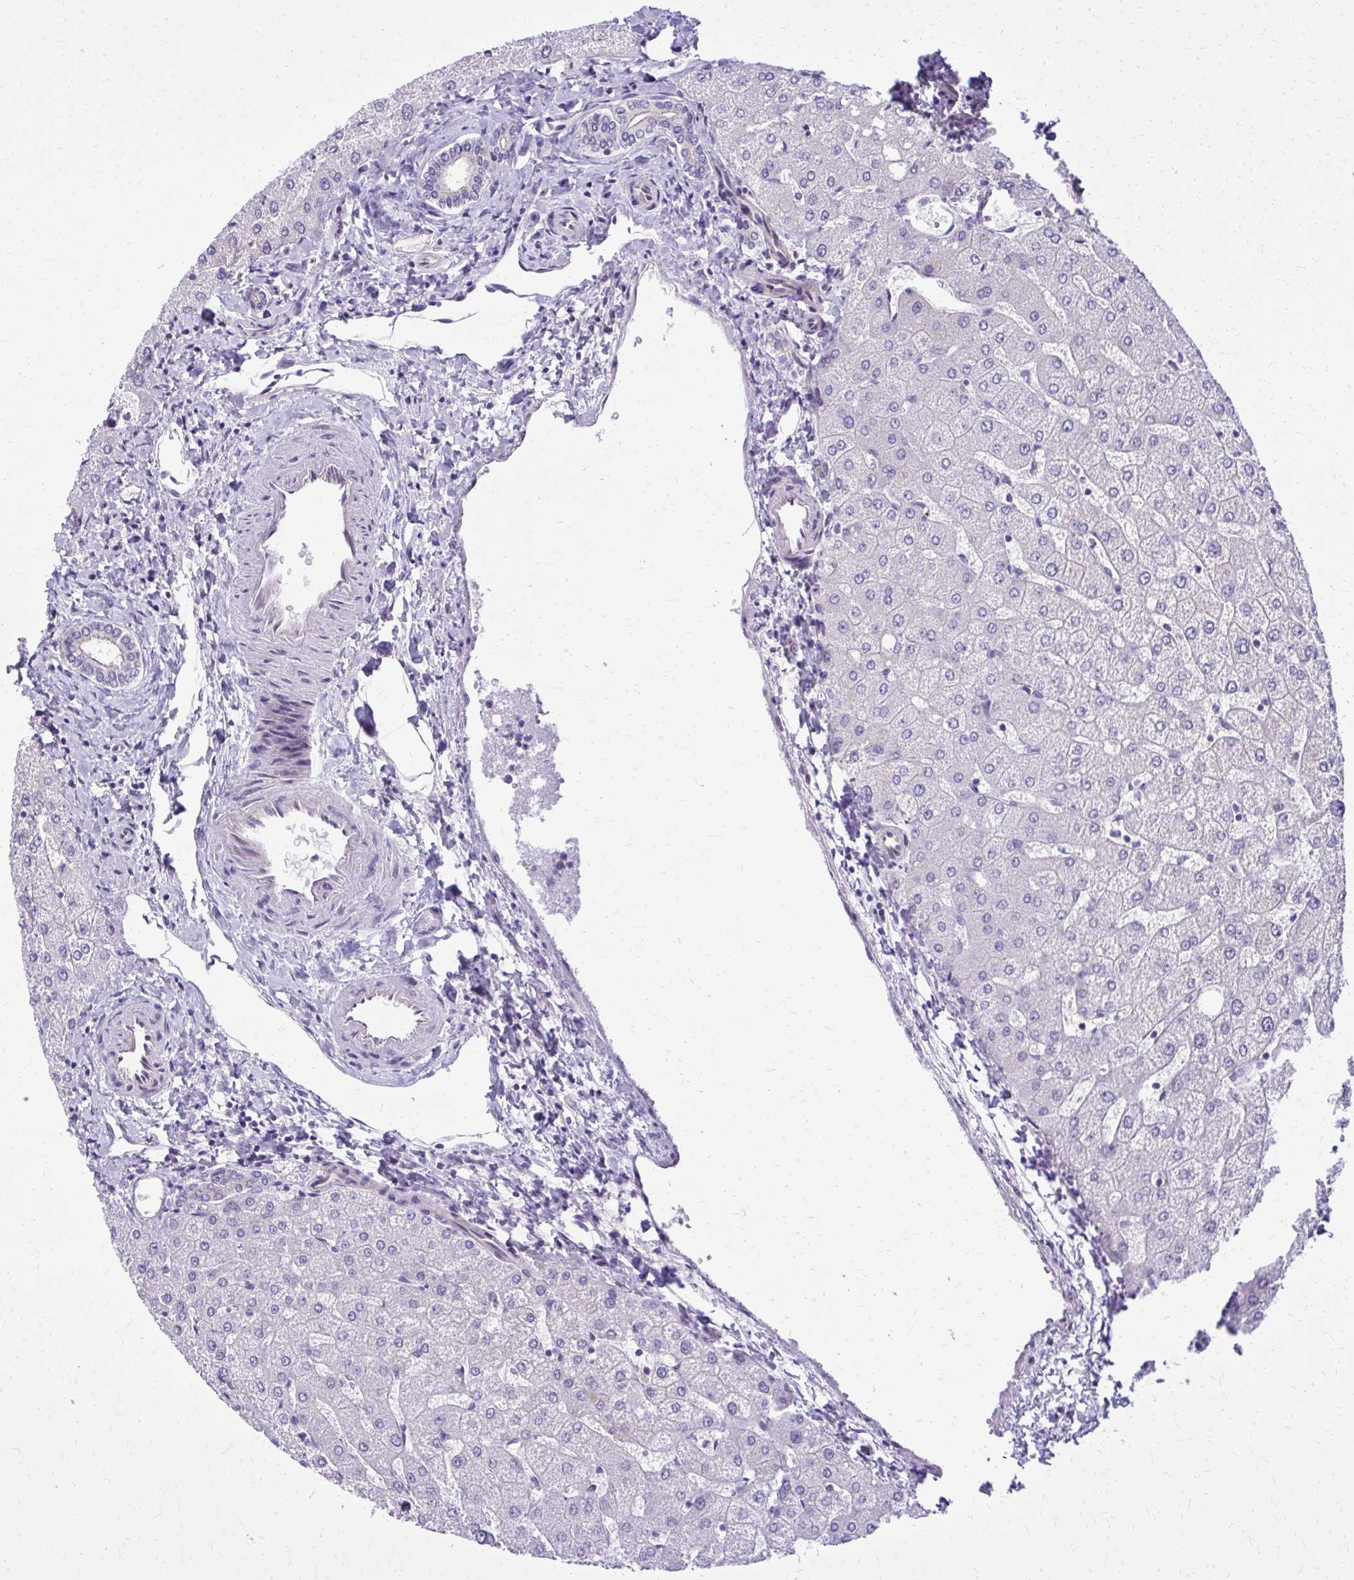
{"staining": {"intensity": "negative", "quantity": "none", "location": "none"}, "tissue": "liver", "cell_type": "Cholangiocytes", "image_type": "normal", "snomed": [{"axis": "morphology", "description": "Normal tissue, NOS"}, {"axis": "topography", "description": "Liver"}], "caption": "A high-resolution photomicrograph shows IHC staining of normal liver, which shows no significant expression in cholangiocytes. The staining was performed using DAB to visualize the protein expression in brown, while the nuclei were stained in blue with hematoxylin (Magnification: 20x).", "gene": "RUNDC3B", "patient": {"sex": "female", "age": 54}}